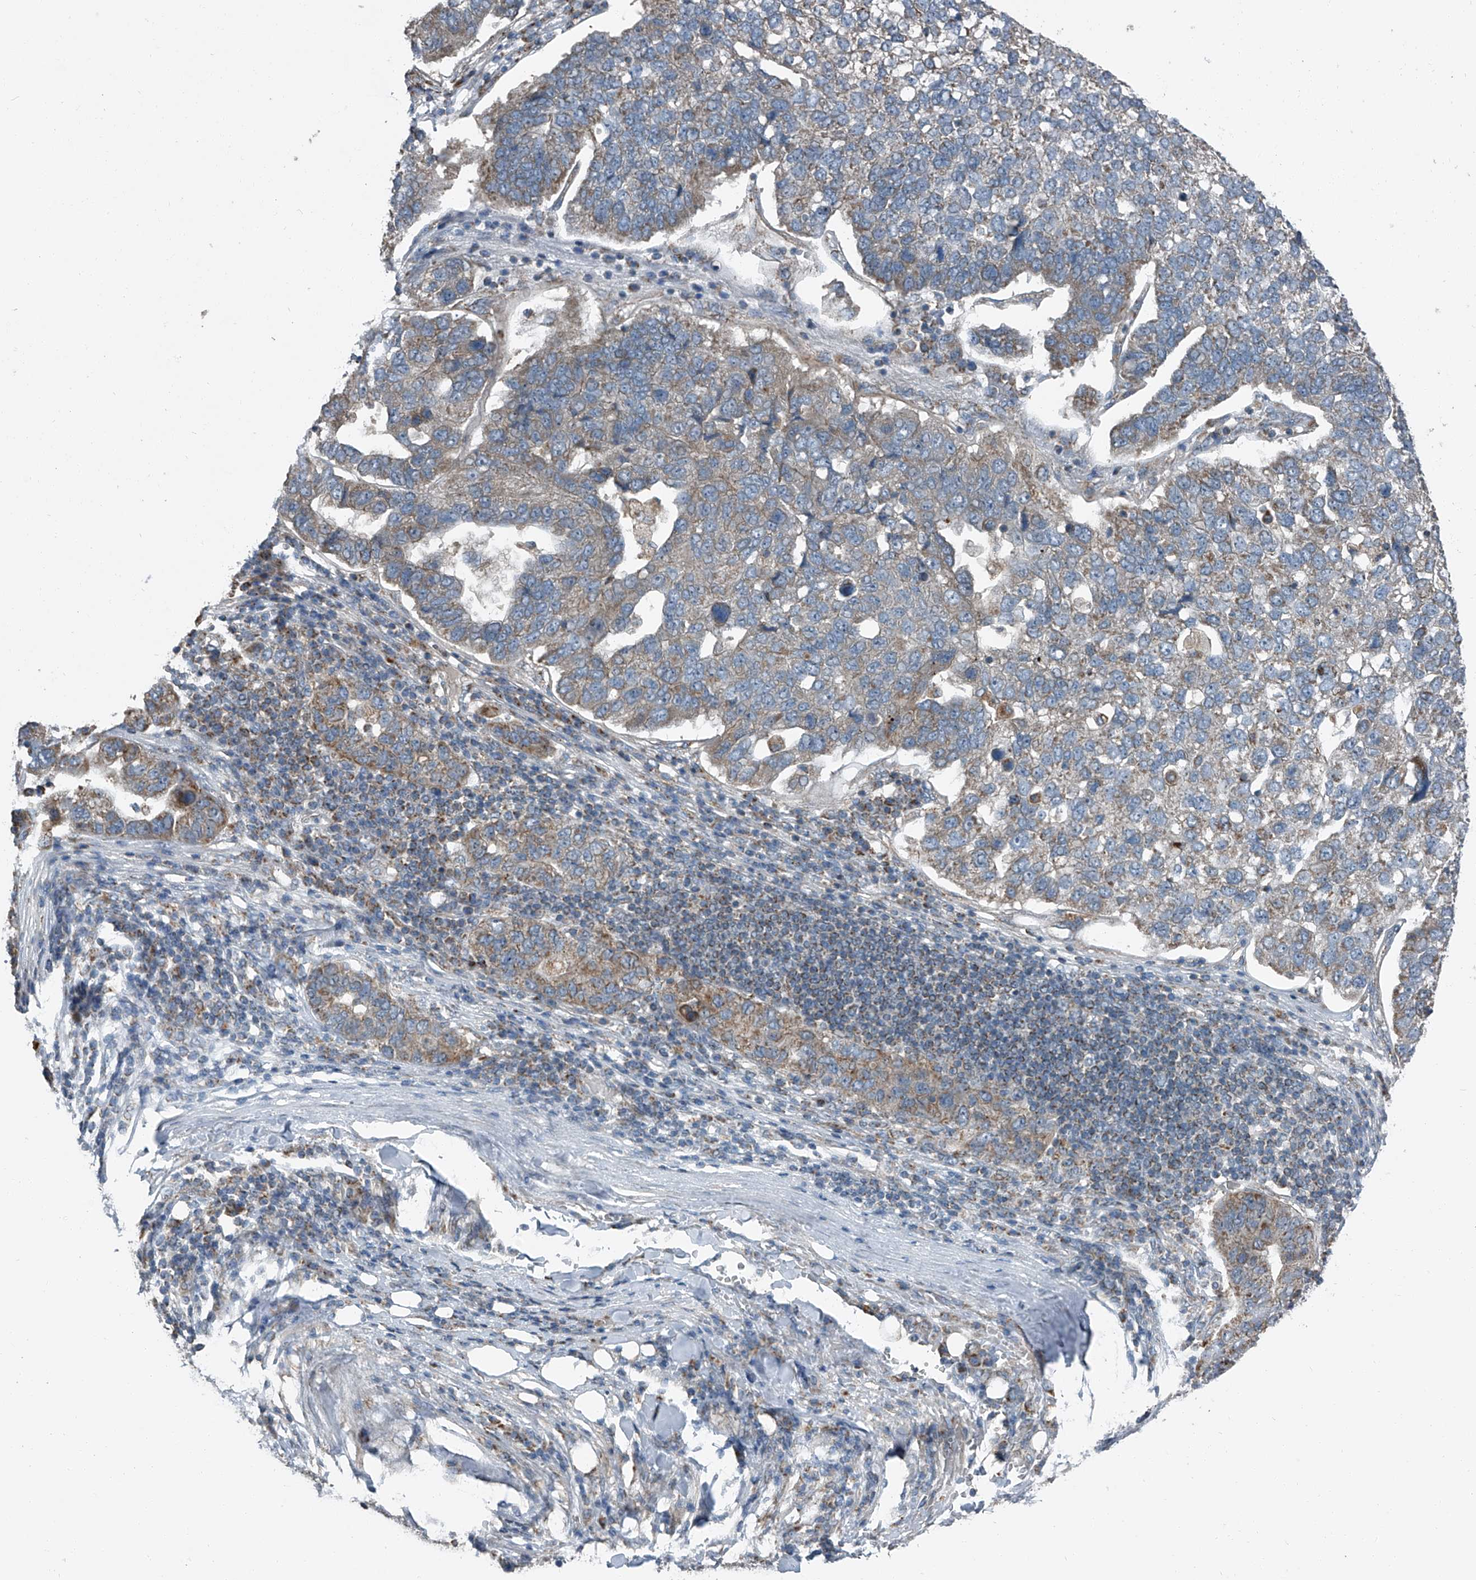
{"staining": {"intensity": "weak", "quantity": ">75%", "location": "cytoplasmic/membranous"}, "tissue": "pancreatic cancer", "cell_type": "Tumor cells", "image_type": "cancer", "snomed": [{"axis": "morphology", "description": "Adenocarcinoma, NOS"}, {"axis": "topography", "description": "Pancreas"}], "caption": "A low amount of weak cytoplasmic/membranous staining is present in approximately >75% of tumor cells in adenocarcinoma (pancreatic) tissue.", "gene": "CHRNA7", "patient": {"sex": "female", "age": 61}}